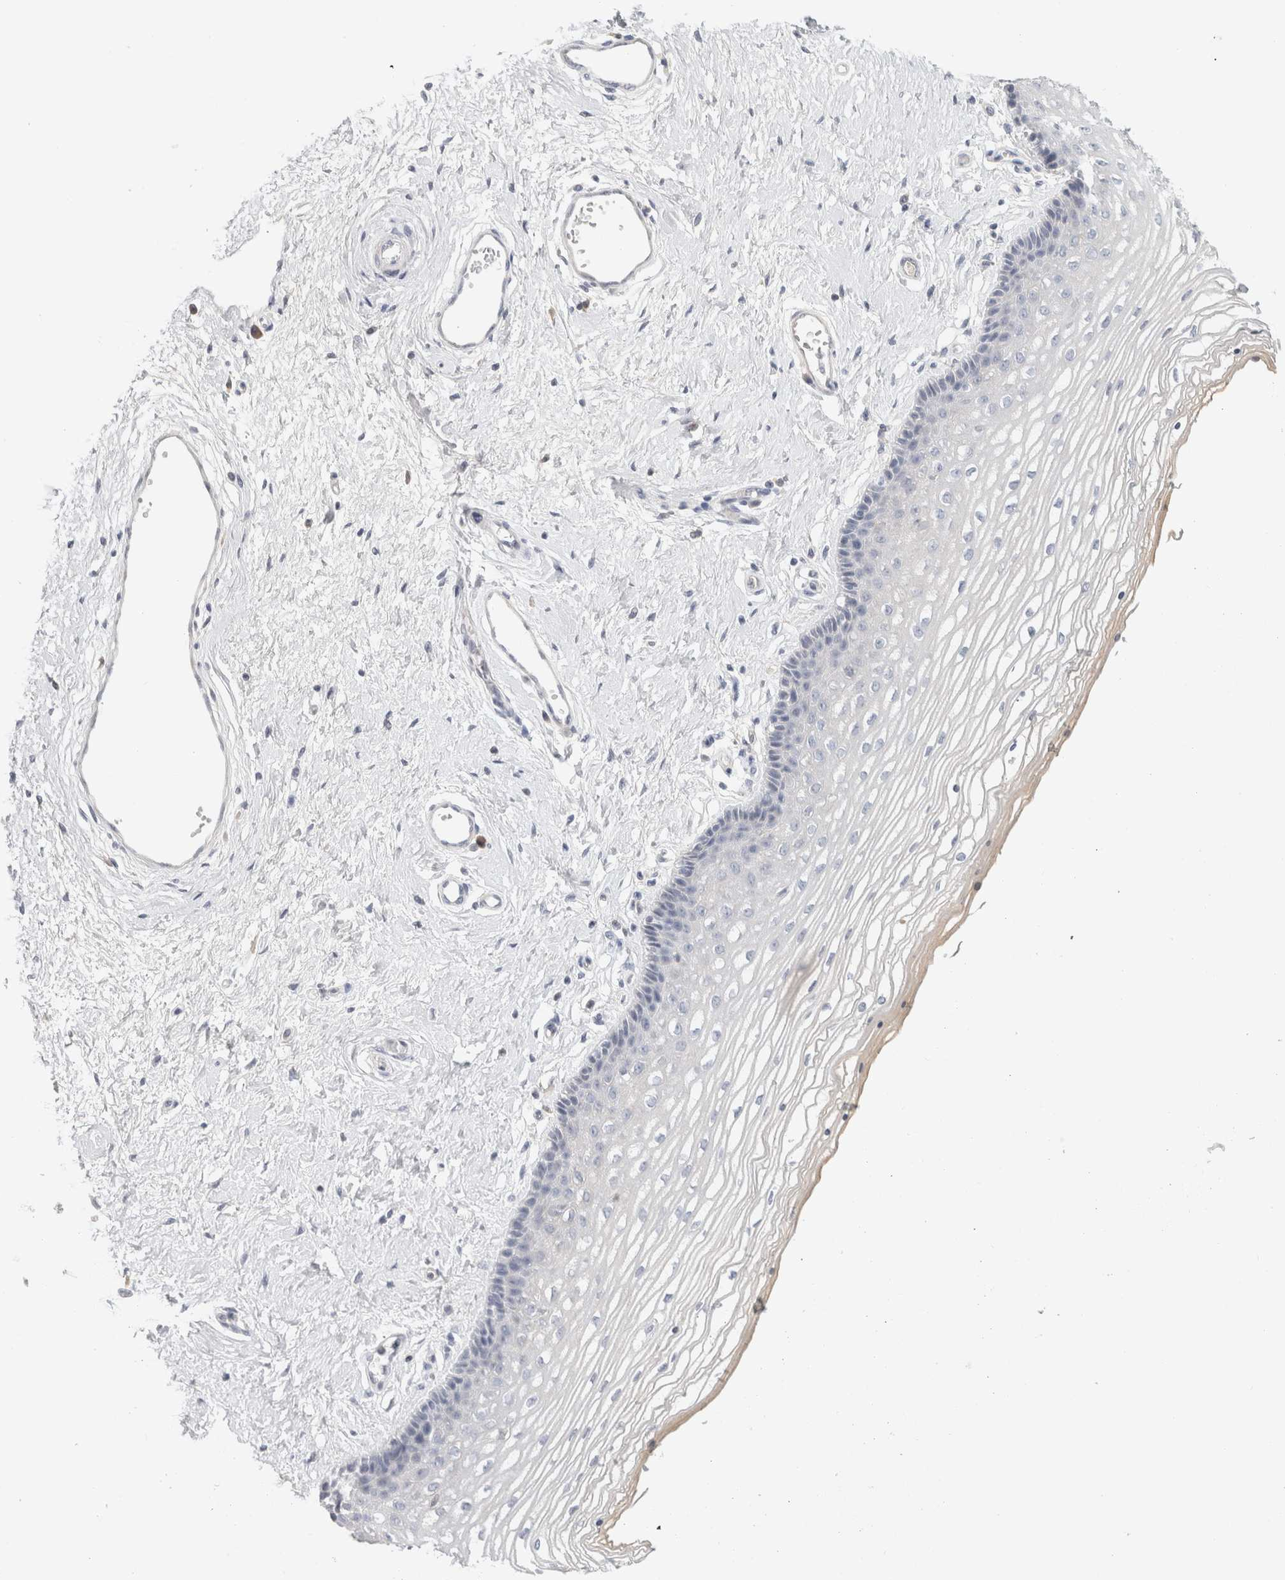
{"staining": {"intensity": "negative", "quantity": "none", "location": "none"}, "tissue": "vagina", "cell_type": "Squamous epithelial cells", "image_type": "normal", "snomed": [{"axis": "morphology", "description": "Normal tissue, NOS"}, {"axis": "topography", "description": "Vagina"}], "caption": "Human vagina stained for a protein using IHC demonstrates no positivity in squamous epithelial cells.", "gene": "STK31", "patient": {"sex": "female", "age": 46}}